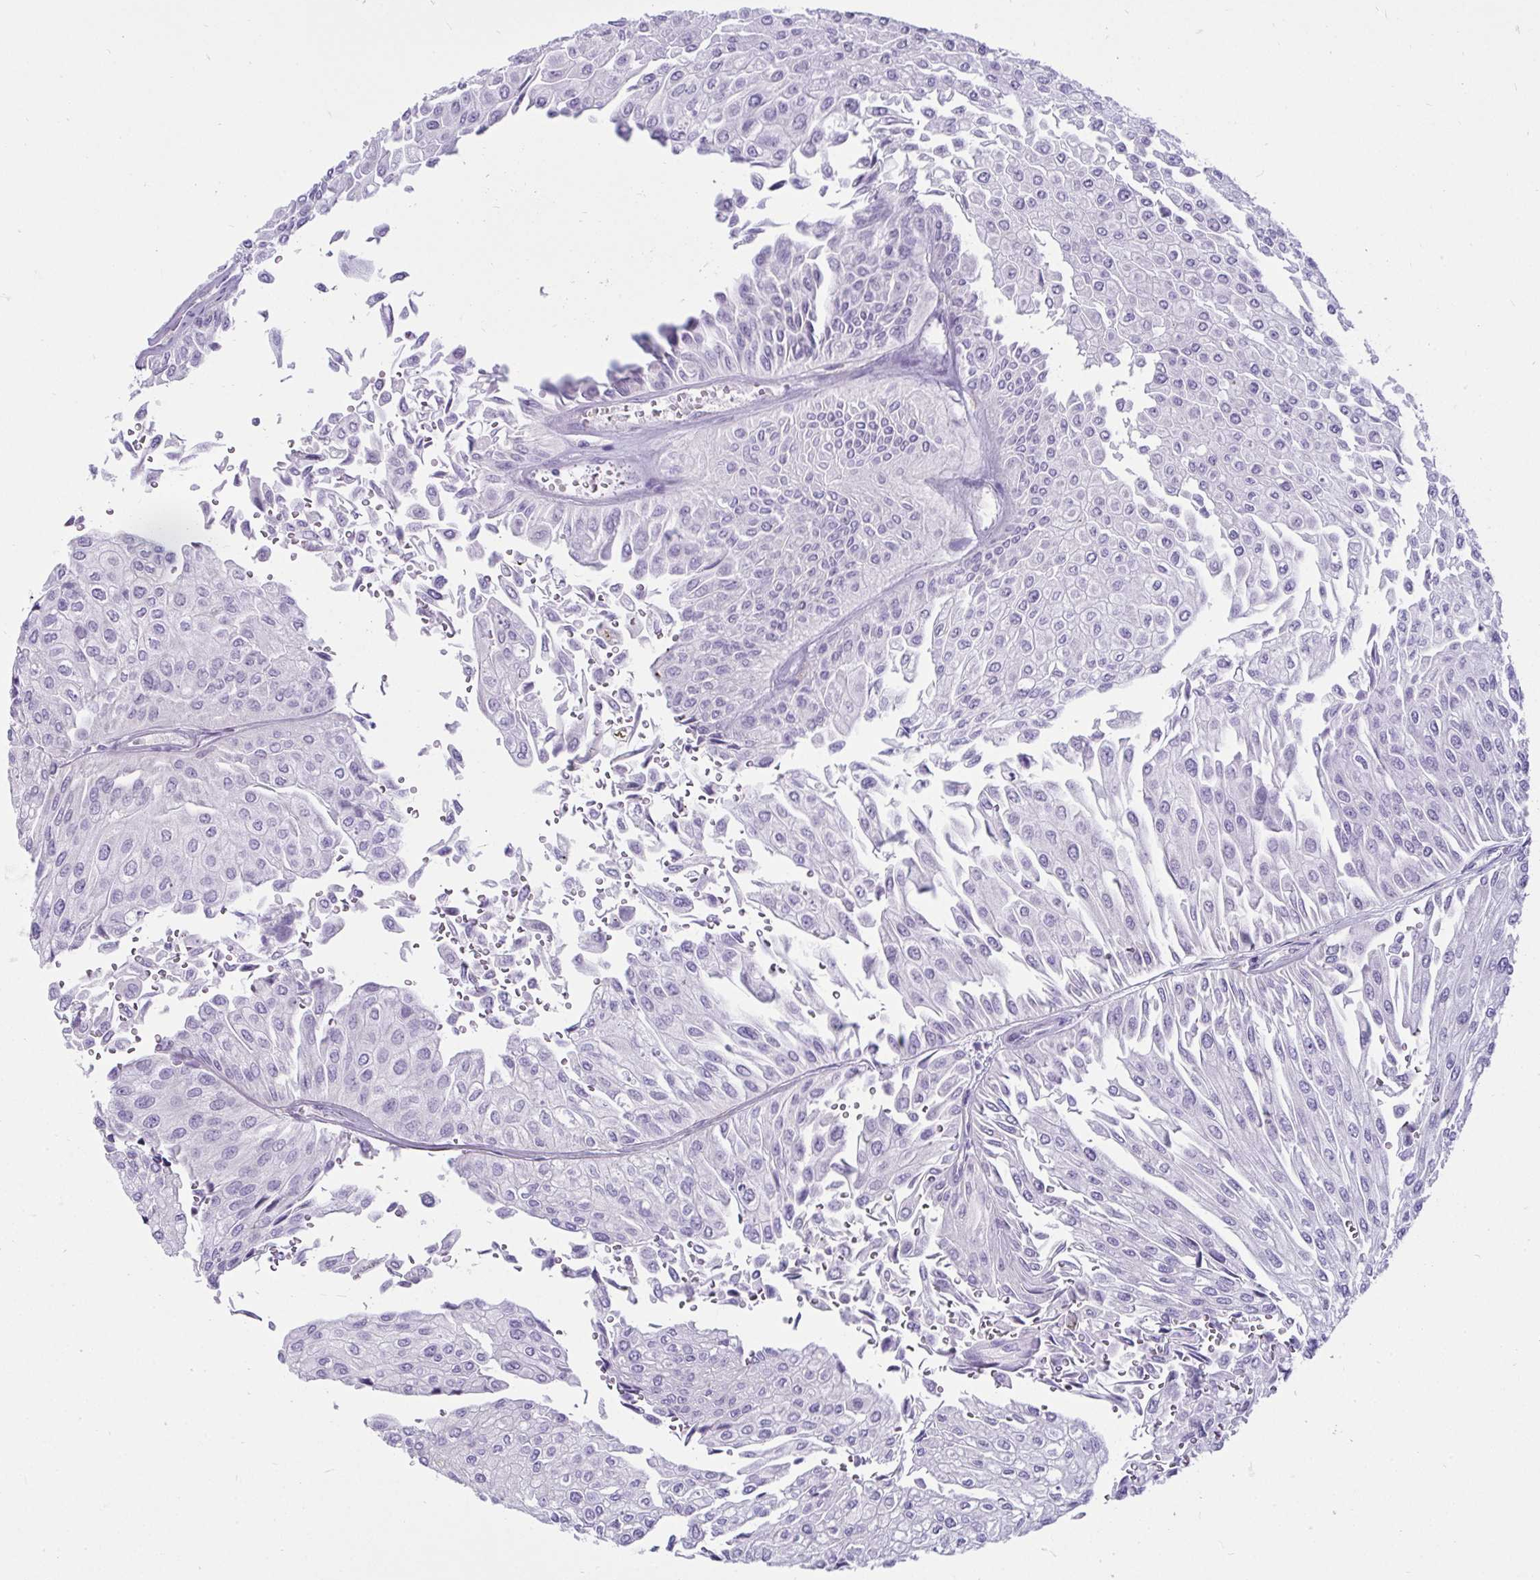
{"staining": {"intensity": "negative", "quantity": "none", "location": "none"}, "tissue": "urothelial cancer", "cell_type": "Tumor cells", "image_type": "cancer", "snomed": [{"axis": "morphology", "description": "Urothelial carcinoma, NOS"}, {"axis": "topography", "description": "Urinary bladder"}], "caption": "IHC histopathology image of neoplastic tissue: human urothelial cancer stained with DAB (3,3'-diaminobenzidine) demonstrates no significant protein positivity in tumor cells.", "gene": "CTSZ", "patient": {"sex": "male", "age": 67}}